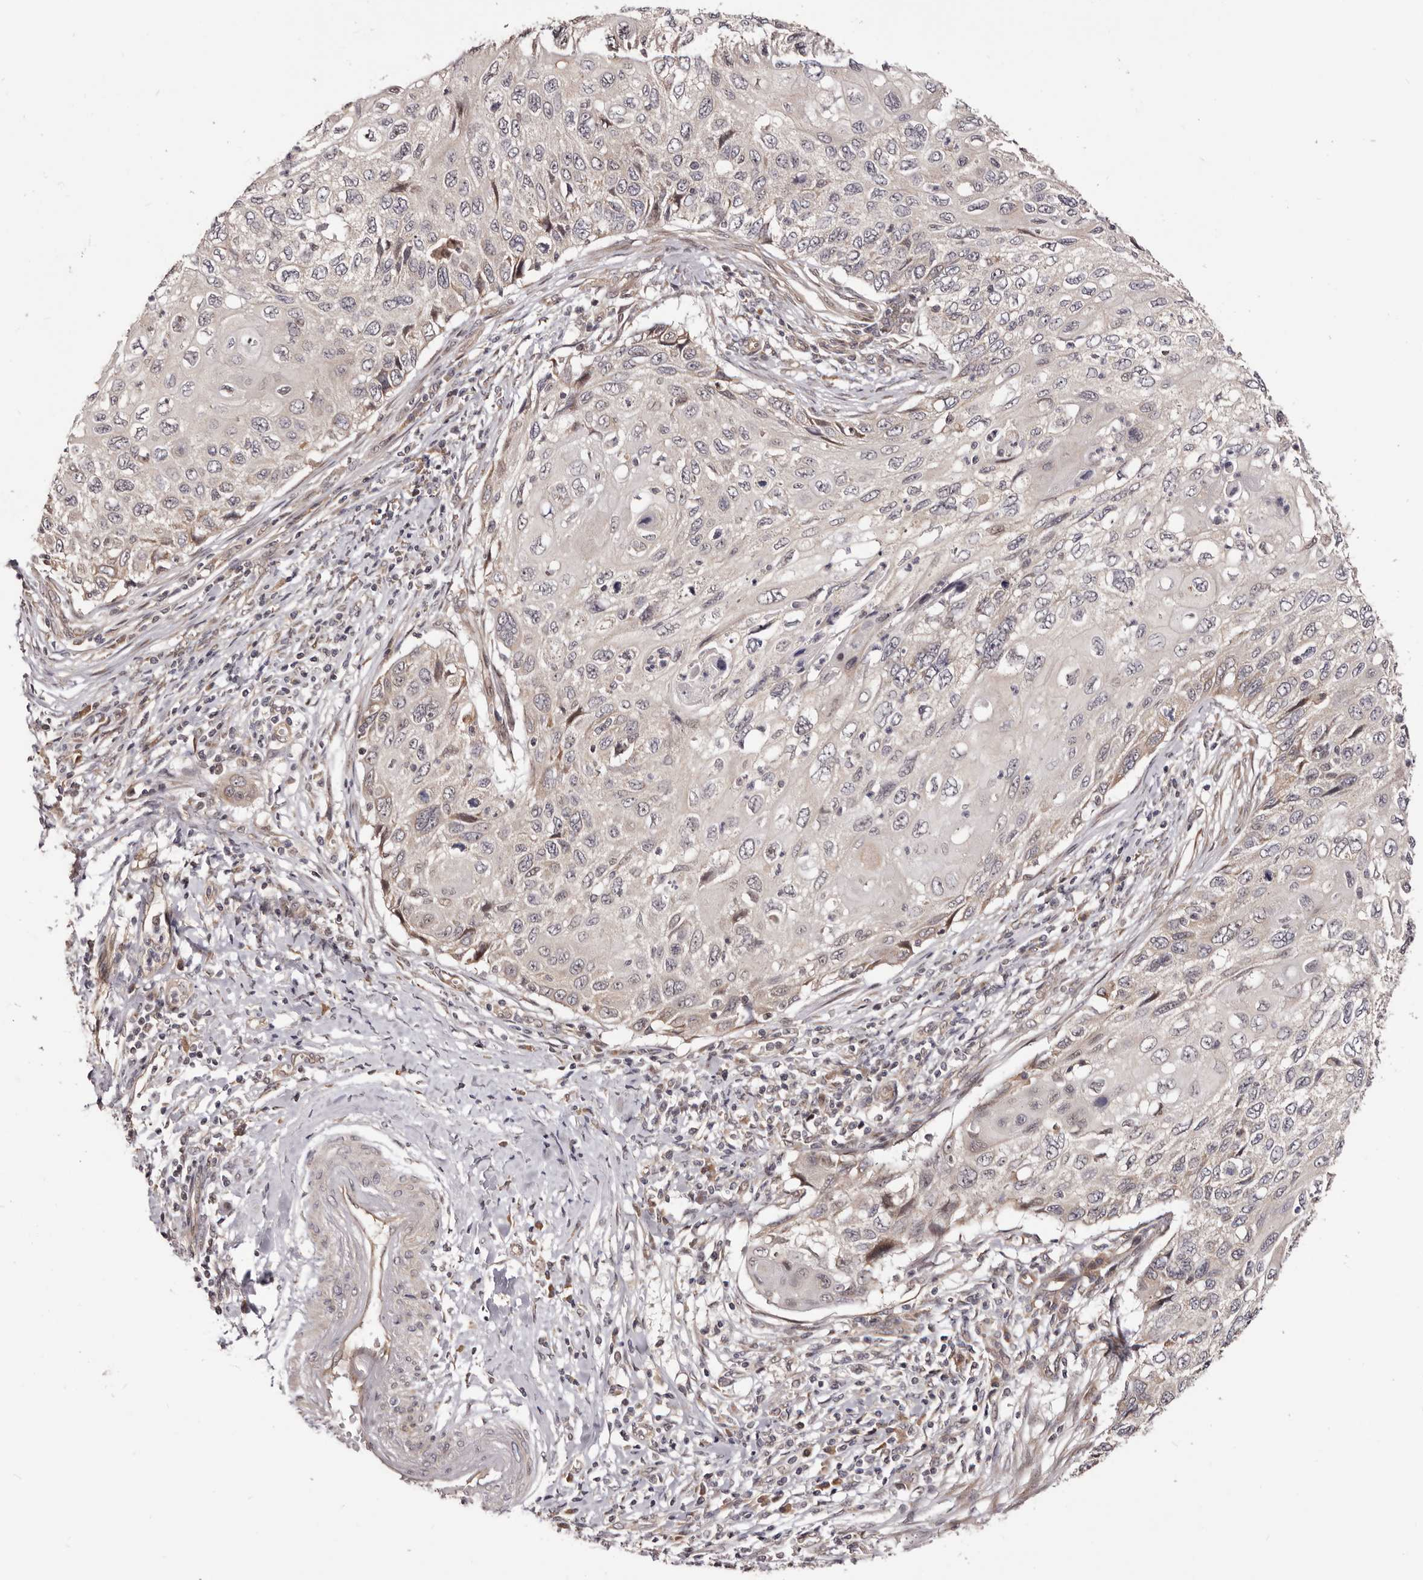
{"staining": {"intensity": "negative", "quantity": "none", "location": "none"}, "tissue": "cervical cancer", "cell_type": "Tumor cells", "image_type": "cancer", "snomed": [{"axis": "morphology", "description": "Squamous cell carcinoma, NOS"}, {"axis": "topography", "description": "Cervix"}], "caption": "High magnification brightfield microscopy of cervical cancer (squamous cell carcinoma) stained with DAB (brown) and counterstained with hematoxylin (blue): tumor cells show no significant positivity.", "gene": "NOL12", "patient": {"sex": "female", "age": 70}}